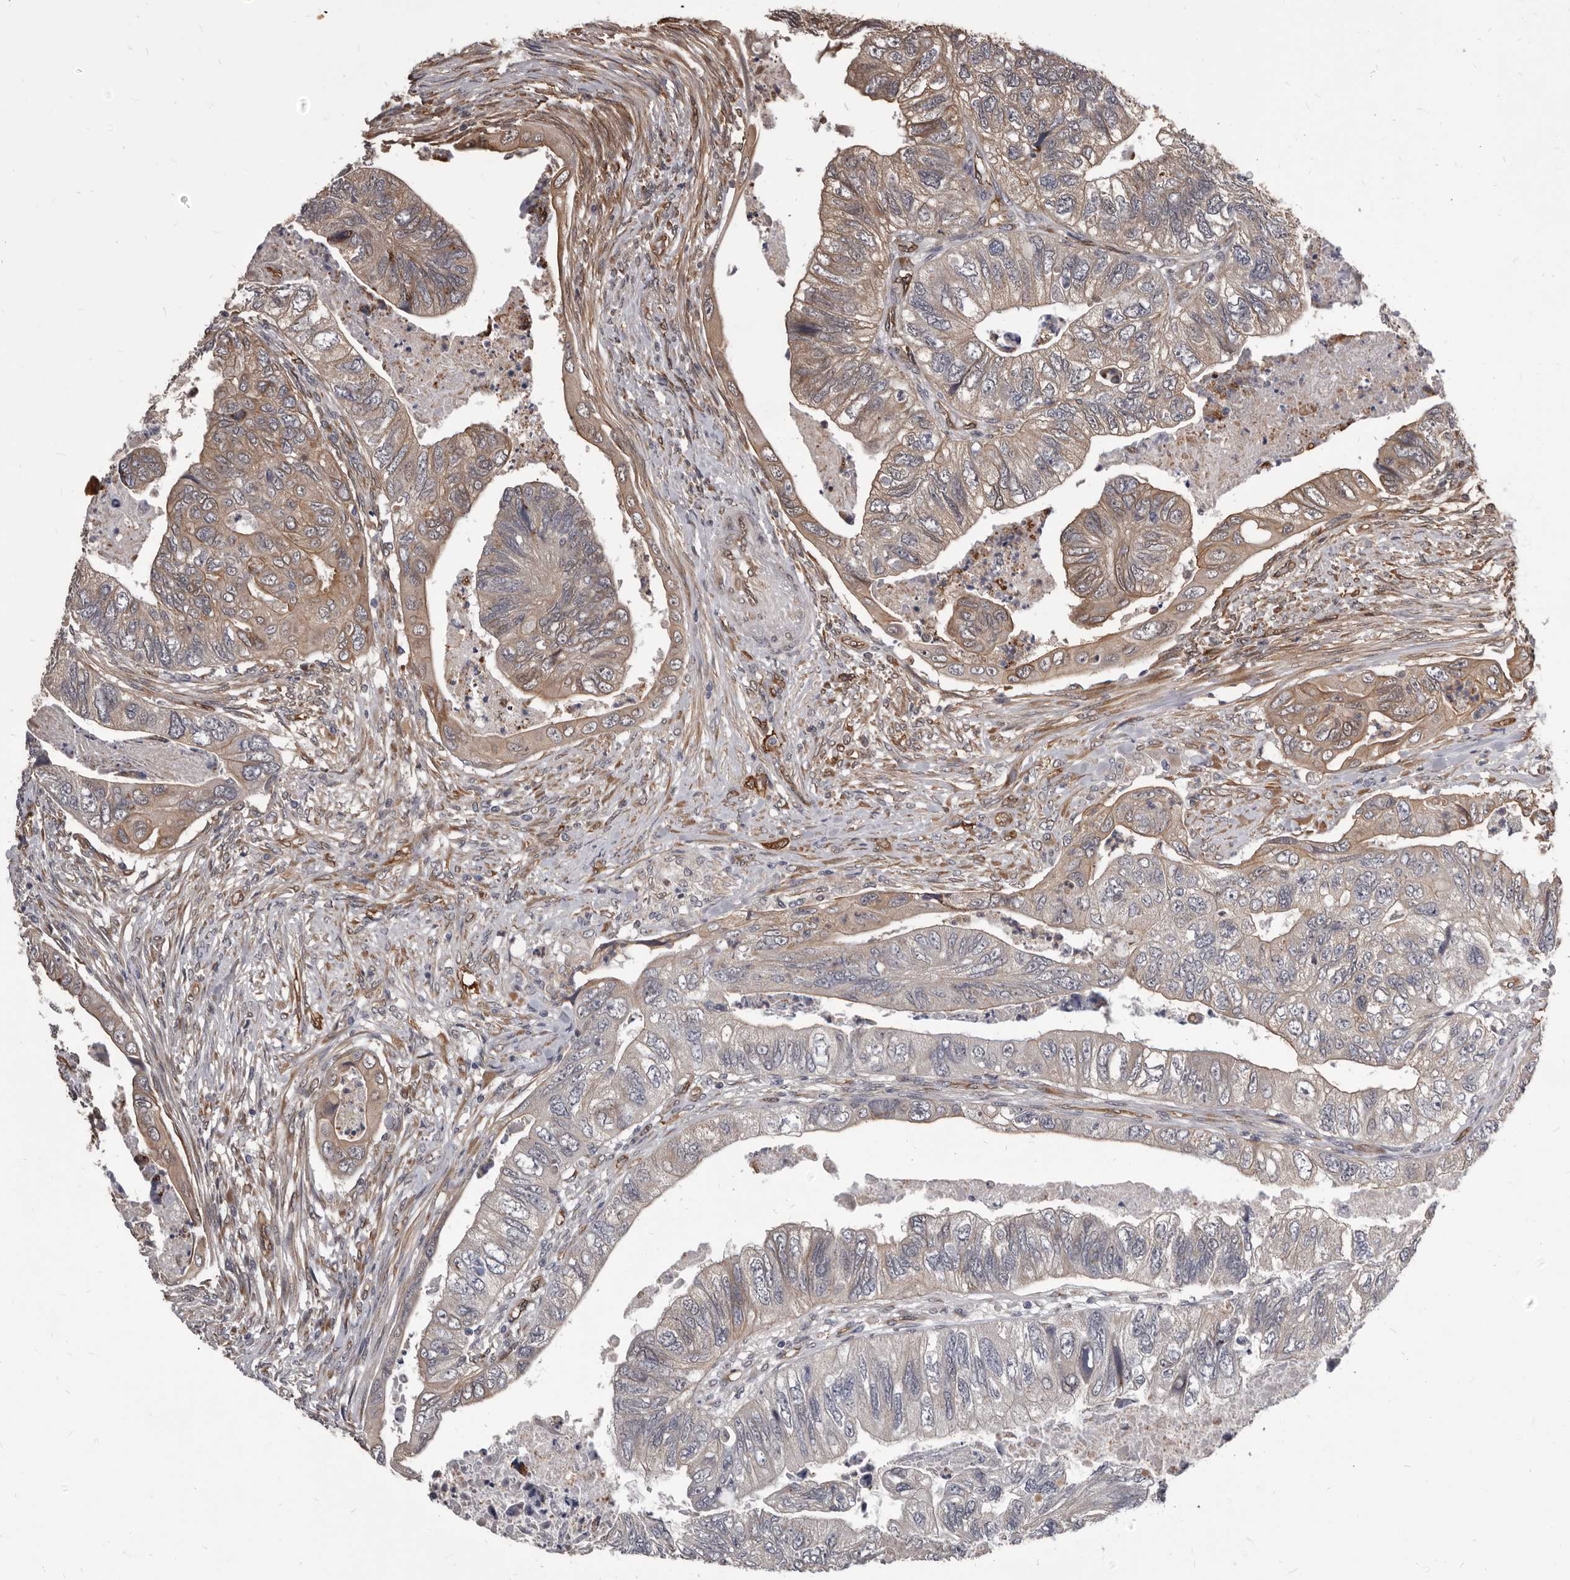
{"staining": {"intensity": "weak", "quantity": "25%-75%", "location": "cytoplasmic/membranous"}, "tissue": "colorectal cancer", "cell_type": "Tumor cells", "image_type": "cancer", "snomed": [{"axis": "morphology", "description": "Adenocarcinoma, NOS"}, {"axis": "topography", "description": "Rectum"}], "caption": "Tumor cells exhibit weak cytoplasmic/membranous positivity in approximately 25%-75% of cells in colorectal cancer (adenocarcinoma).", "gene": "ADAMTS20", "patient": {"sex": "male", "age": 63}}